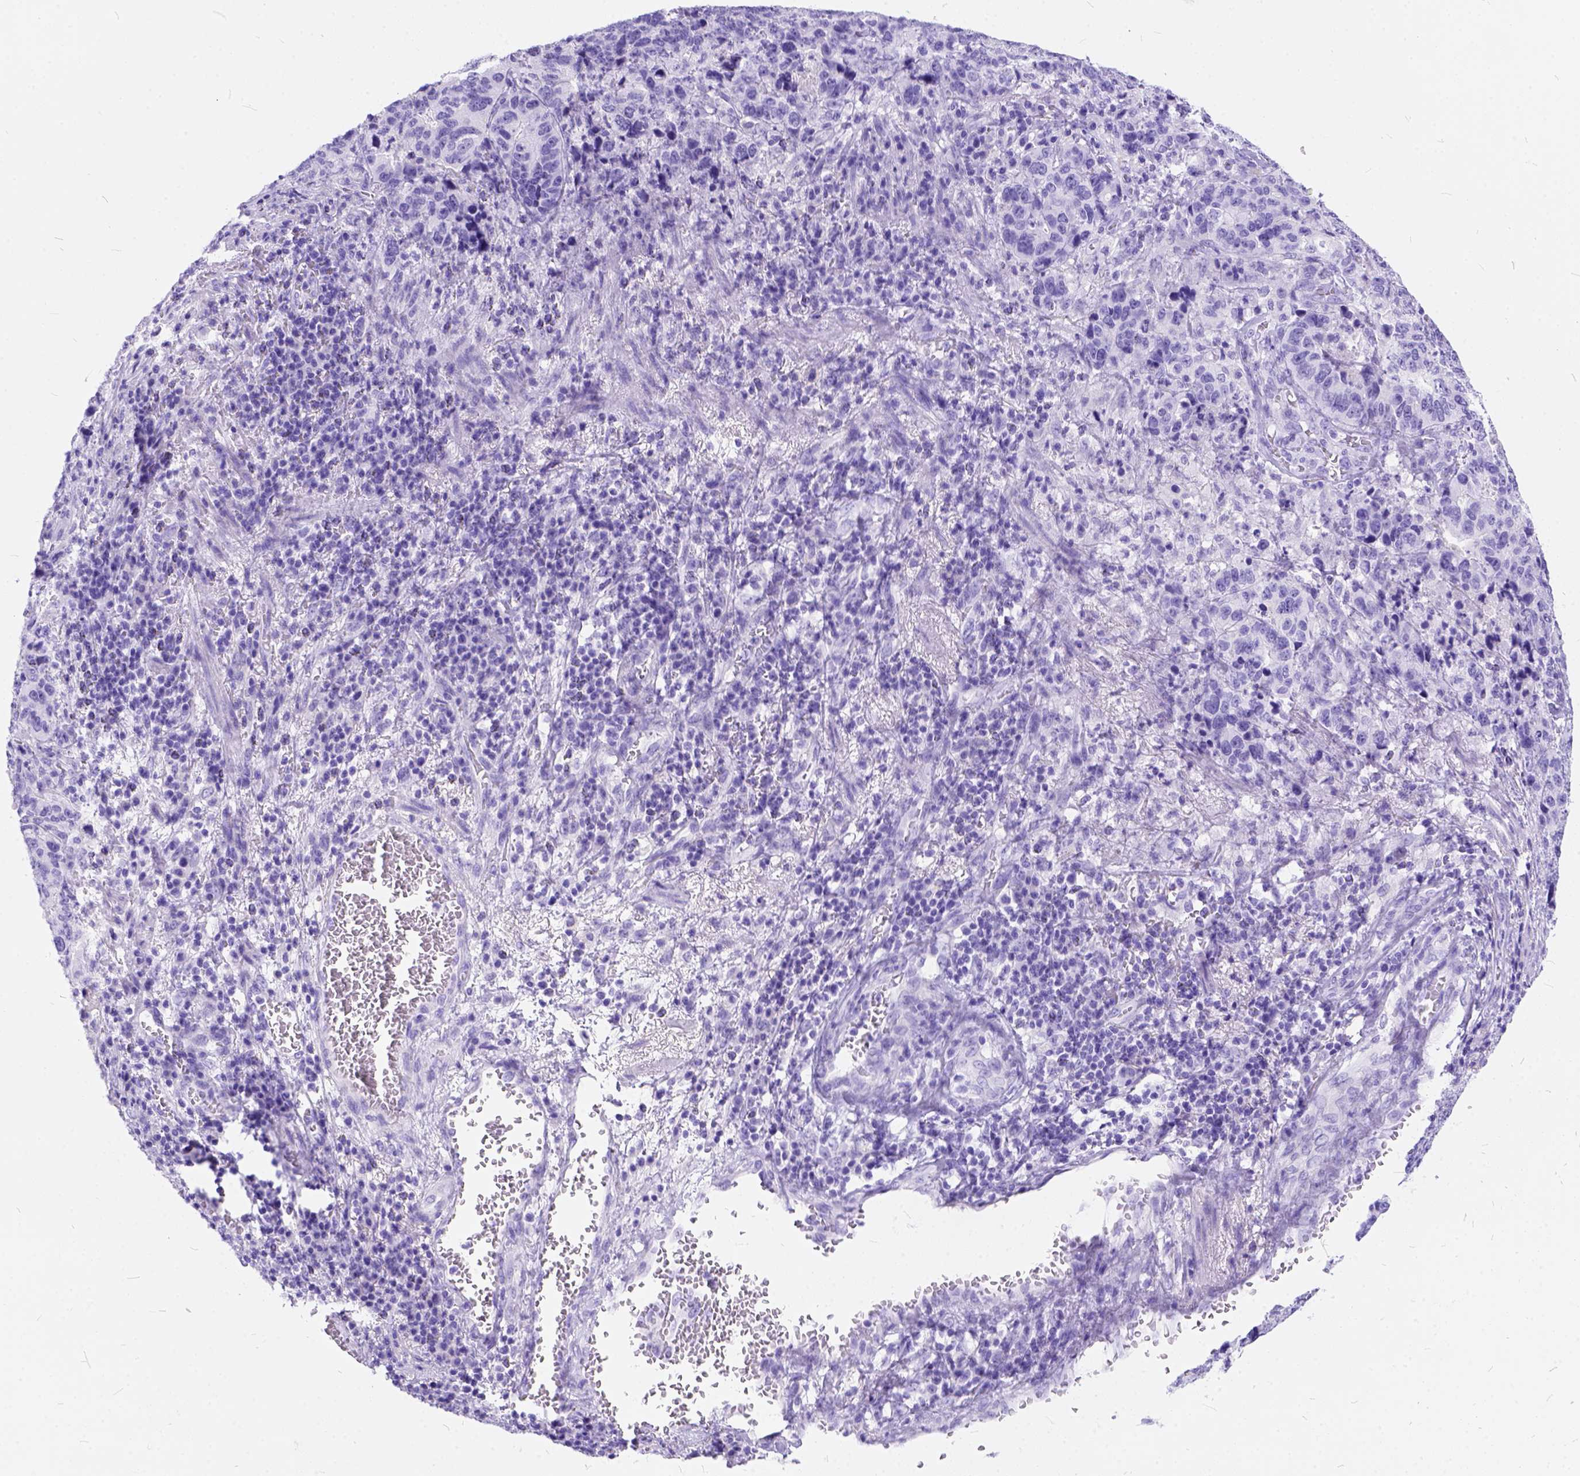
{"staining": {"intensity": "negative", "quantity": "none", "location": "none"}, "tissue": "stomach cancer", "cell_type": "Tumor cells", "image_type": "cancer", "snomed": [{"axis": "morphology", "description": "Adenocarcinoma, NOS"}, {"axis": "topography", "description": "Stomach, upper"}], "caption": "High magnification brightfield microscopy of stomach cancer (adenocarcinoma) stained with DAB (3,3'-diaminobenzidine) (brown) and counterstained with hematoxylin (blue): tumor cells show no significant positivity.", "gene": "C1QTNF3", "patient": {"sex": "female", "age": 67}}